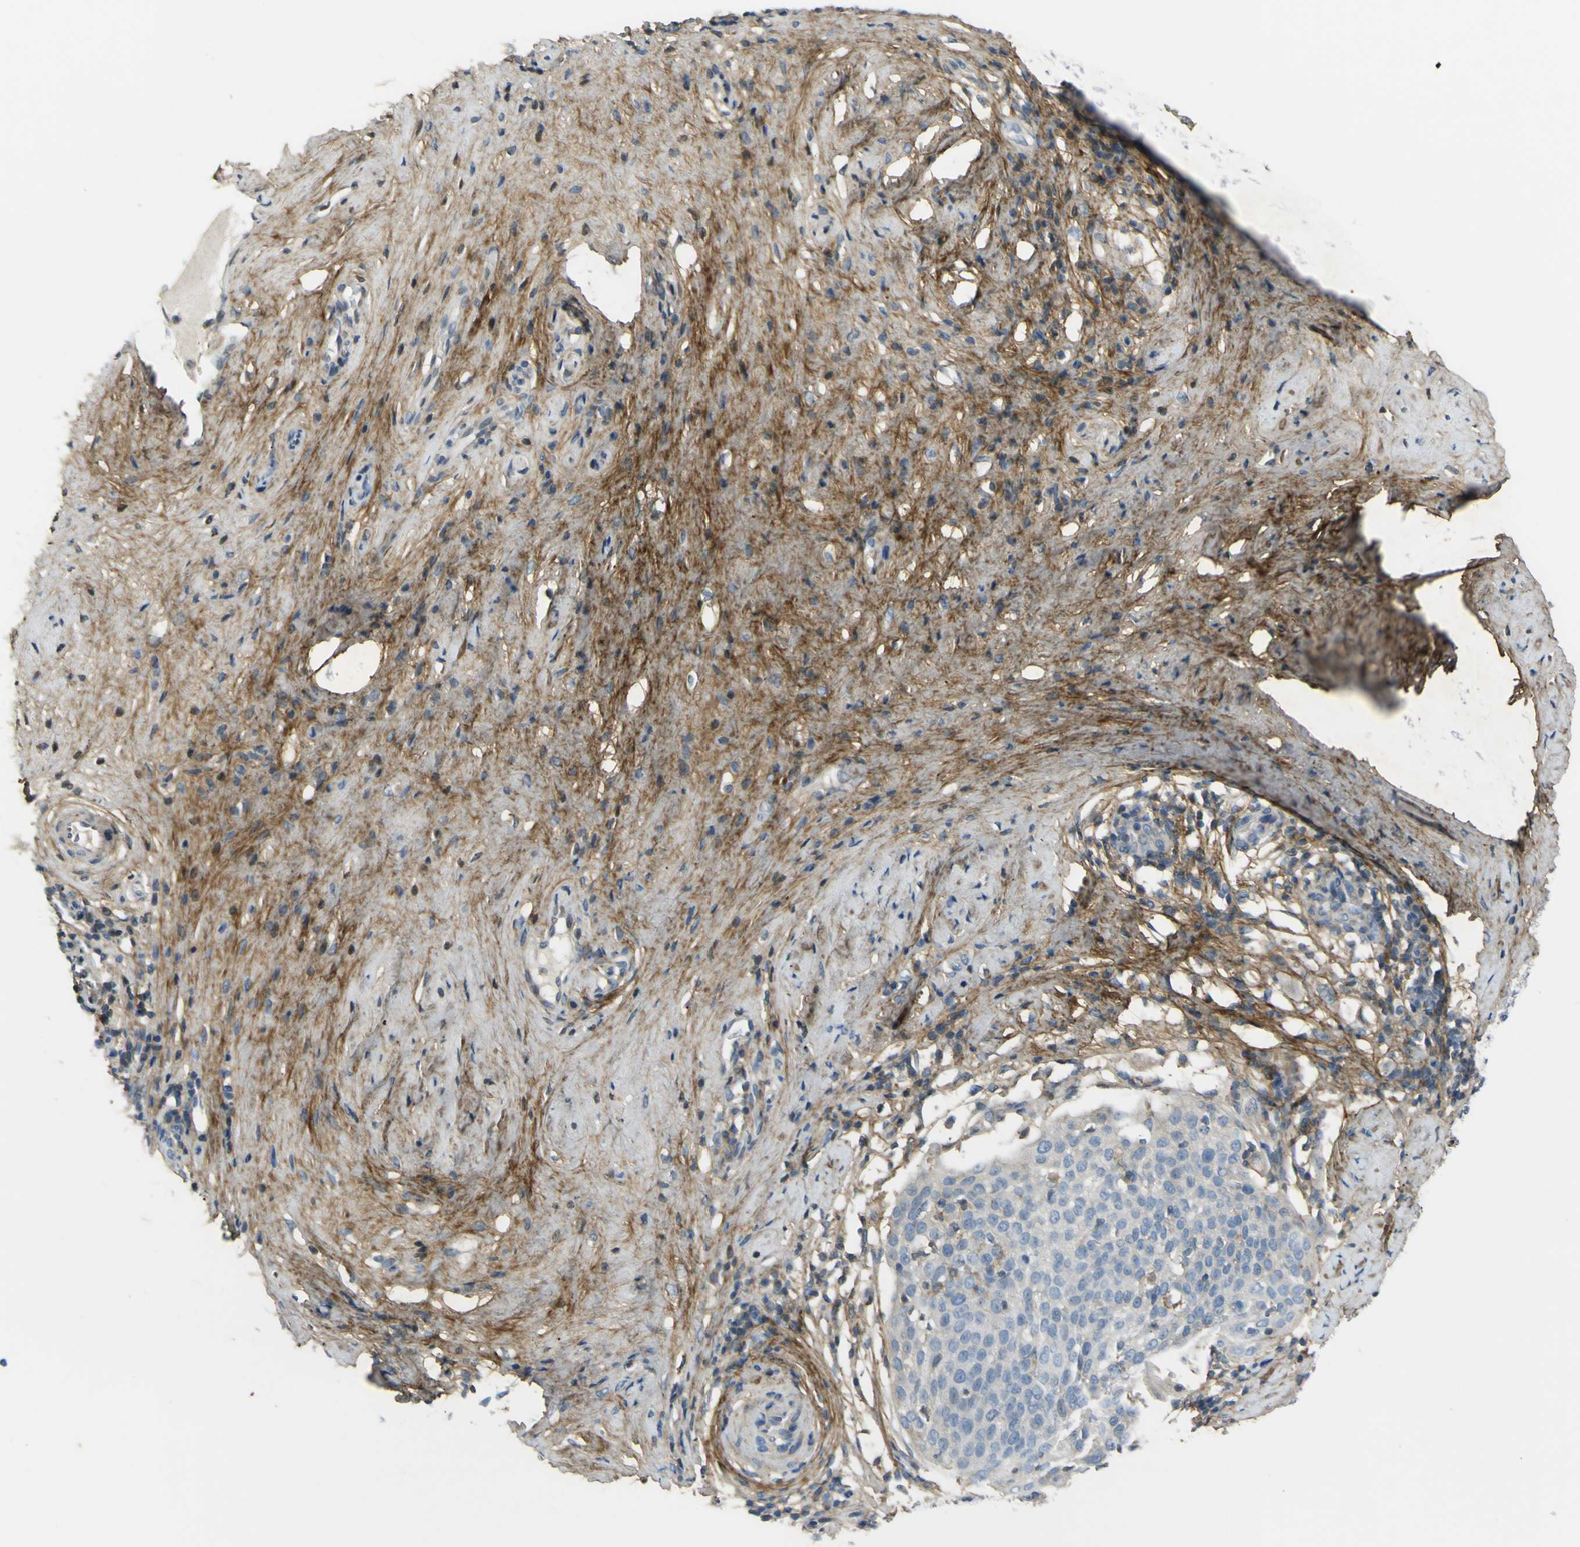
{"staining": {"intensity": "negative", "quantity": "none", "location": "none"}, "tissue": "cervical cancer", "cell_type": "Tumor cells", "image_type": "cancer", "snomed": [{"axis": "morphology", "description": "Squamous cell carcinoma, NOS"}, {"axis": "topography", "description": "Cervix"}], "caption": "This micrograph is of cervical cancer stained with immunohistochemistry to label a protein in brown with the nuclei are counter-stained blue. There is no staining in tumor cells. (DAB immunohistochemistry (IHC) visualized using brightfield microscopy, high magnification).", "gene": "OGN", "patient": {"sex": "female", "age": 51}}